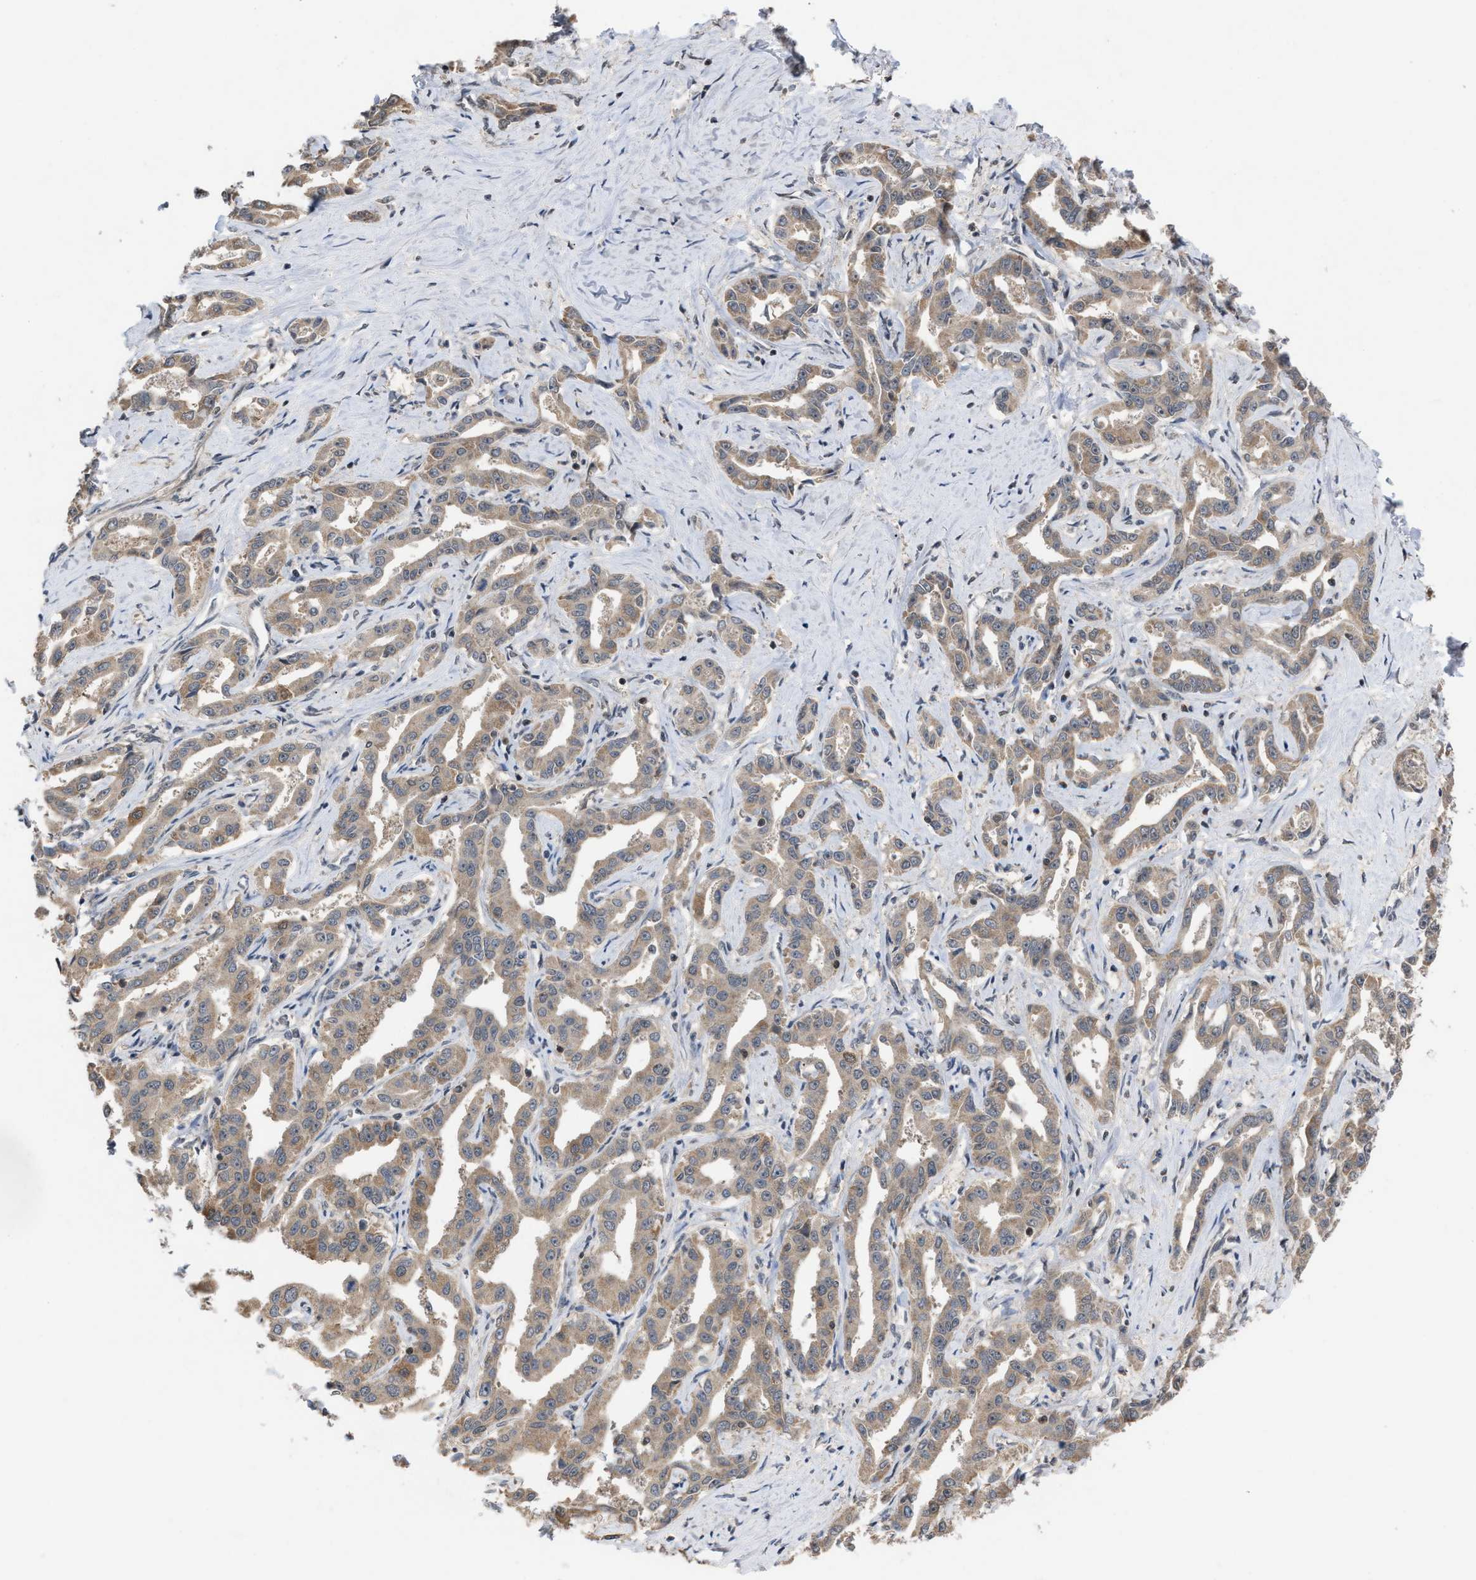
{"staining": {"intensity": "weak", "quantity": ">75%", "location": "cytoplasmic/membranous"}, "tissue": "liver cancer", "cell_type": "Tumor cells", "image_type": "cancer", "snomed": [{"axis": "morphology", "description": "Cholangiocarcinoma"}, {"axis": "topography", "description": "Liver"}], "caption": "DAB (3,3'-diaminobenzidine) immunohistochemical staining of cholangiocarcinoma (liver) exhibits weak cytoplasmic/membranous protein expression in about >75% of tumor cells. Immunohistochemistry stains the protein of interest in brown and the nuclei are stained blue.", "gene": "C9orf78", "patient": {"sex": "male", "age": 59}}